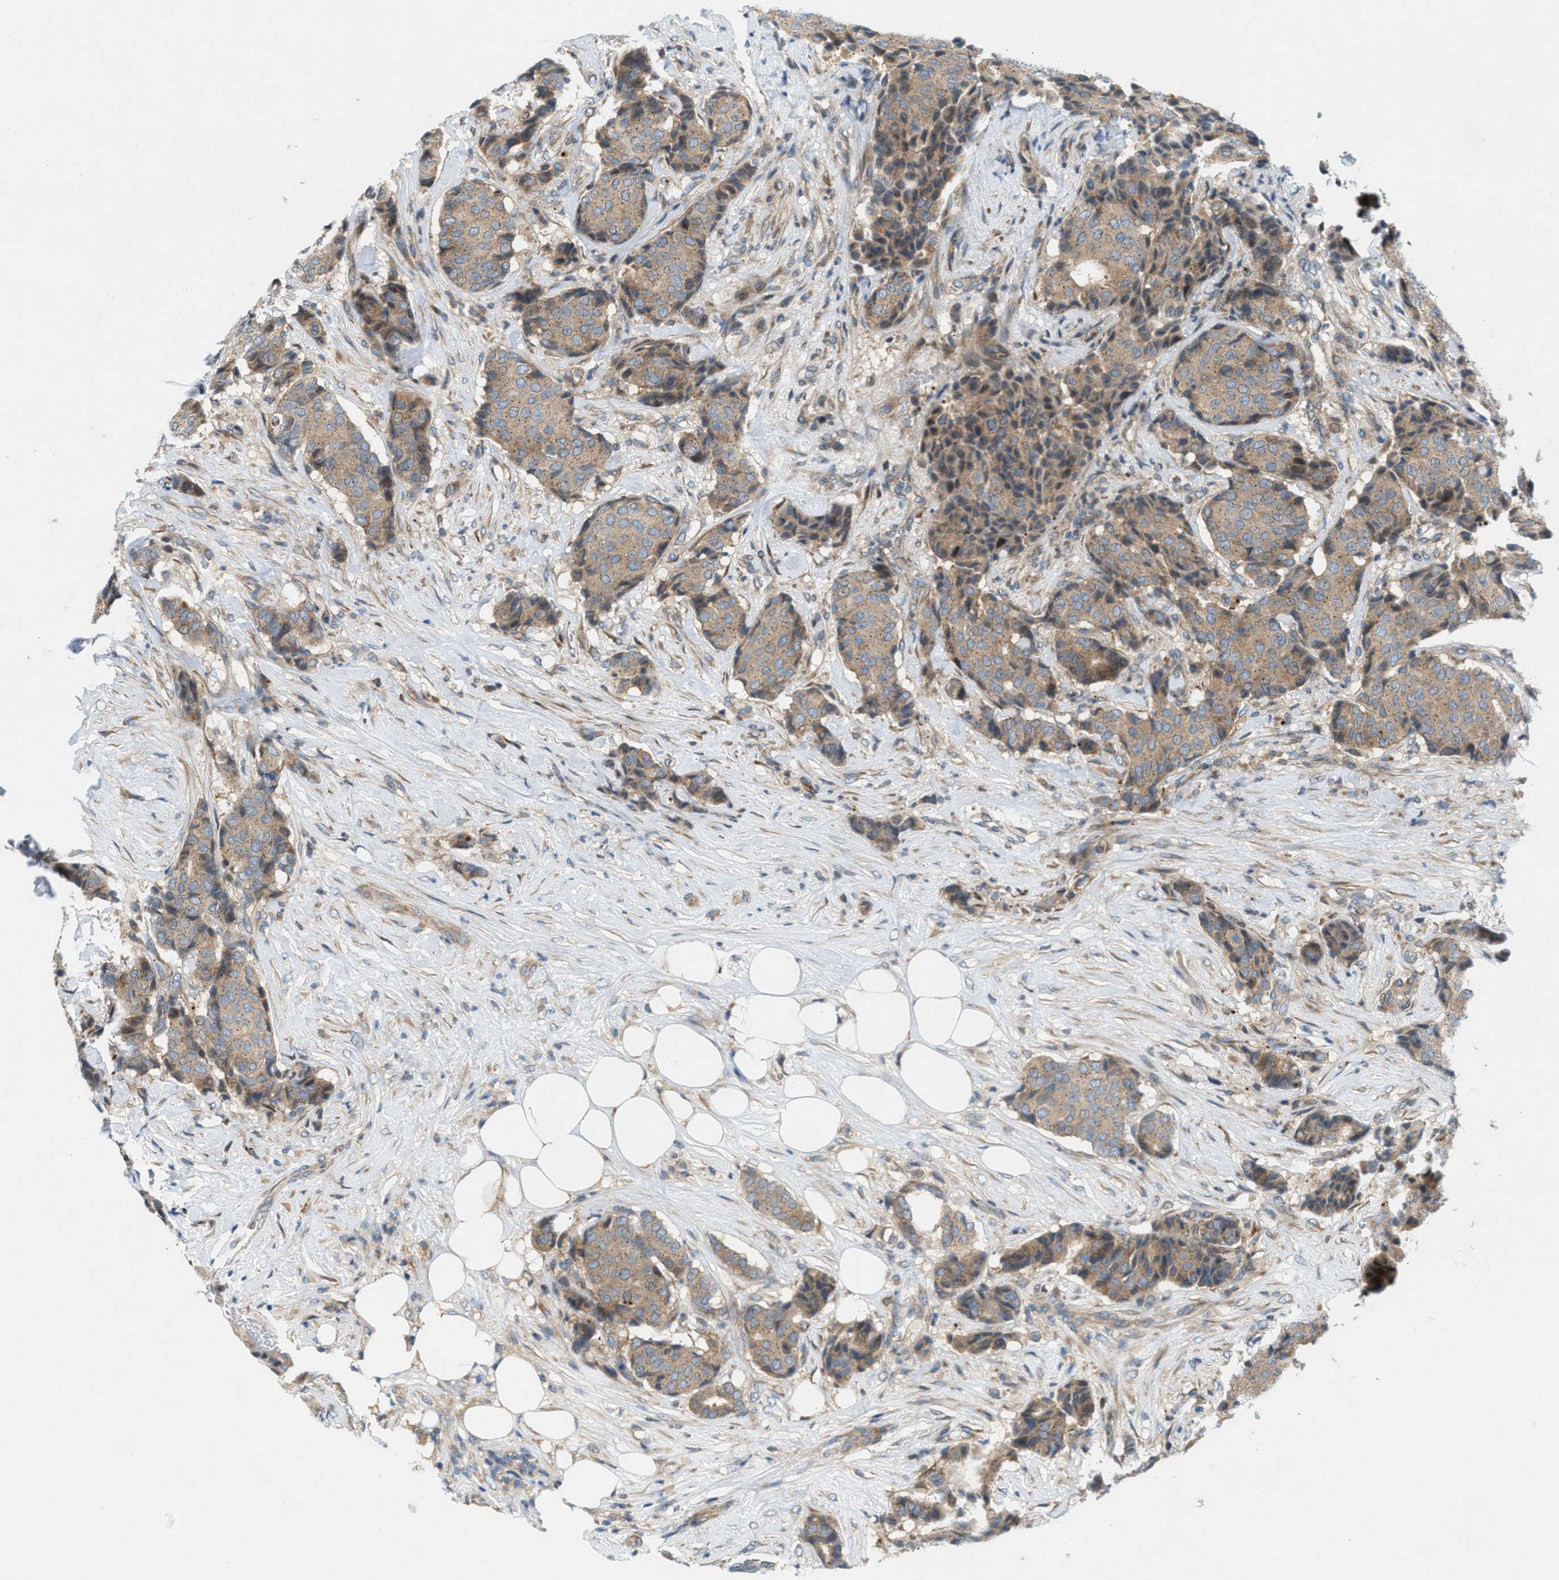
{"staining": {"intensity": "weak", "quantity": ">75%", "location": "cytoplasmic/membranous"}, "tissue": "breast cancer", "cell_type": "Tumor cells", "image_type": "cancer", "snomed": [{"axis": "morphology", "description": "Duct carcinoma"}, {"axis": "topography", "description": "Breast"}], "caption": "Breast cancer (intraductal carcinoma) stained for a protein (brown) reveals weak cytoplasmic/membranous positive staining in about >75% of tumor cells.", "gene": "CYB5D1", "patient": {"sex": "female", "age": 75}}